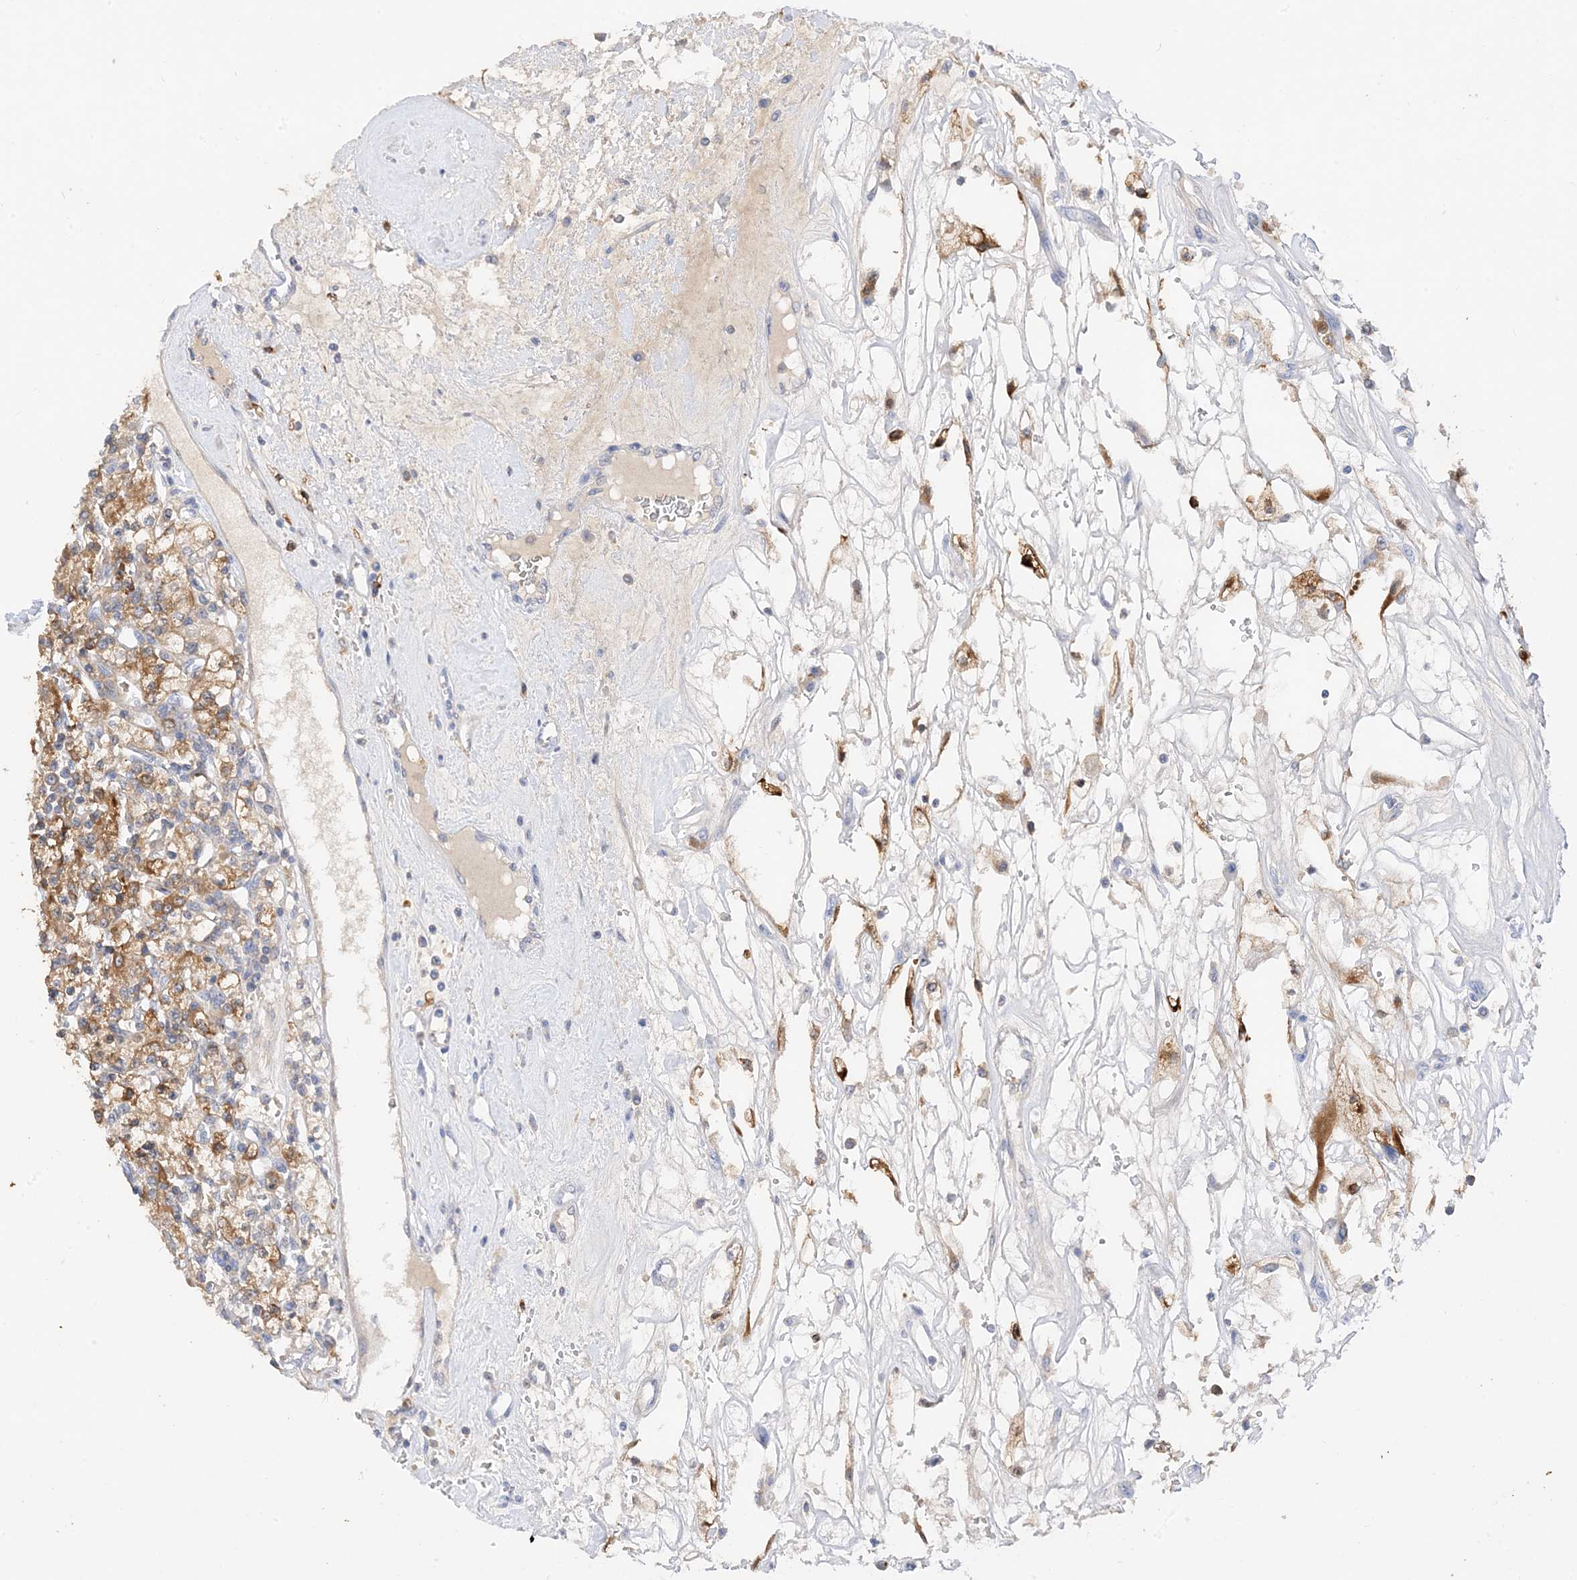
{"staining": {"intensity": "moderate", "quantity": "25%-75%", "location": "cytoplasmic/membranous"}, "tissue": "renal cancer", "cell_type": "Tumor cells", "image_type": "cancer", "snomed": [{"axis": "morphology", "description": "Adenocarcinoma, NOS"}, {"axis": "topography", "description": "Kidney"}], "caption": "Adenocarcinoma (renal) was stained to show a protein in brown. There is medium levels of moderate cytoplasmic/membranous expression in about 25%-75% of tumor cells.", "gene": "ARV1", "patient": {"sex": "female", "age": 59}}